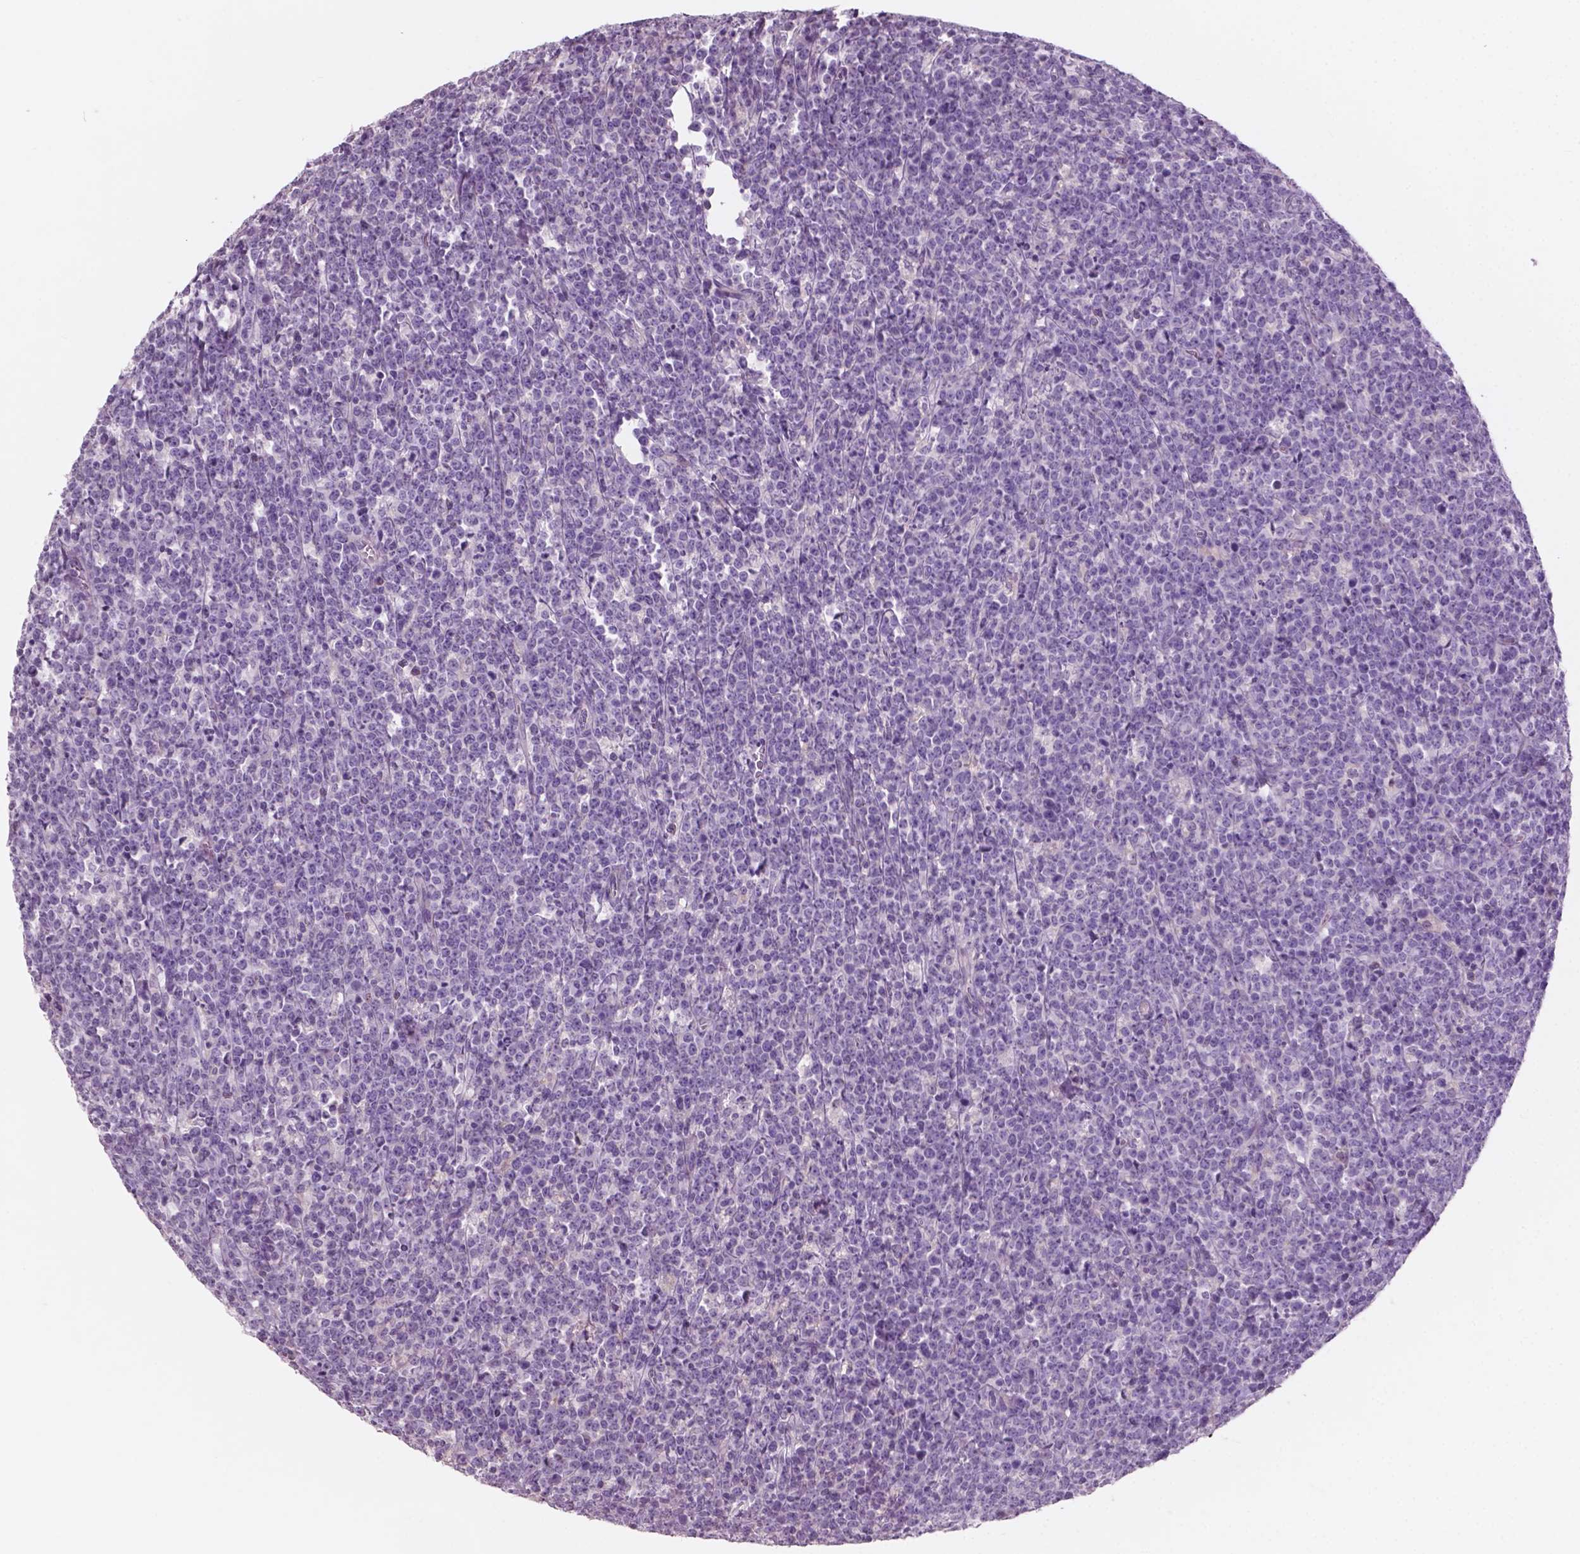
{"staining": {"intensity": "negative", "quantity": "none", "location": "none"}, "tissue": "lymphoma", "cell_type": "Tumor cells", "image_type": "cancer", "snomed": [{"axis": "morphology", "description": "Malignant lymphoma, non-Hodgkin's type, High grade"}, {"axis": "topography", "description": "Small intestine"}], "caption": "High power microscopy image of an immunohistochemistry image of high-grade malignant lymphoma, non-Hodgkin's type, revealing no significant positivity in tumor cells.", "gene": "AWAT1", "patient": {"sex": "female", "age": 56}}